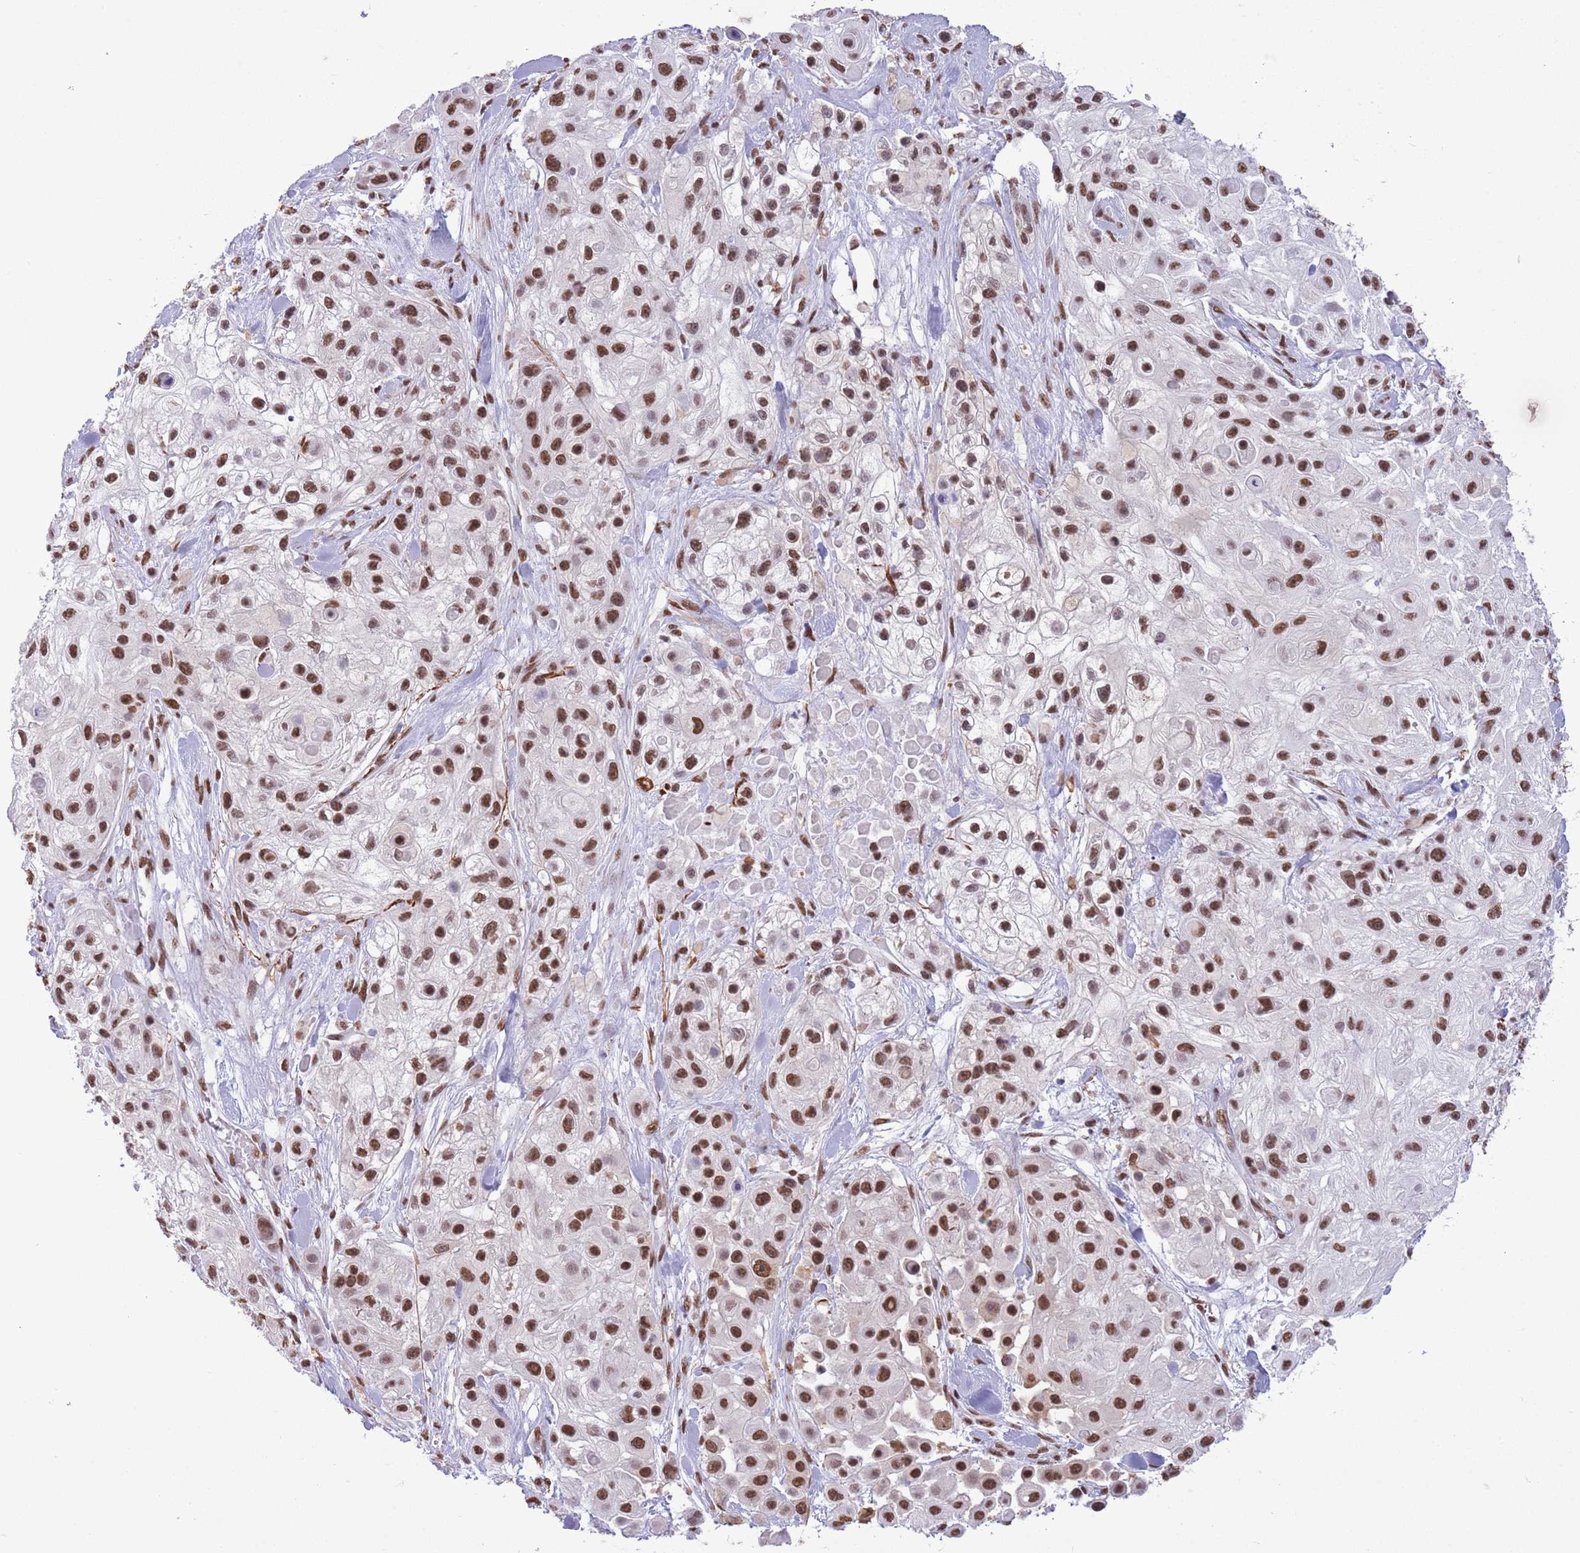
{"staining": {"intensity": "strong", "quantity": ">75%", "location": "nuclear"}, "tissue": "skin cancer", "cell_type": "Tumor cells", "image_type": "cancer", "snomed": [{"axis": "morphology", "description": "Squamous cell carcinoma, NOS"}, {"axis": "topography", "description": "Skin"}], "caption": "Skin cancer tissue demonstrates strong nuclear positivity in approximately >75% of tumor cells, visualized by immunohistochemistry. (Stains: DAB in brown, nuclei in blue, Microscopy: brightfield microscopy at high magnification).", "gene": "TRIM32", "patient": {"sex": "male", "age": 67}}